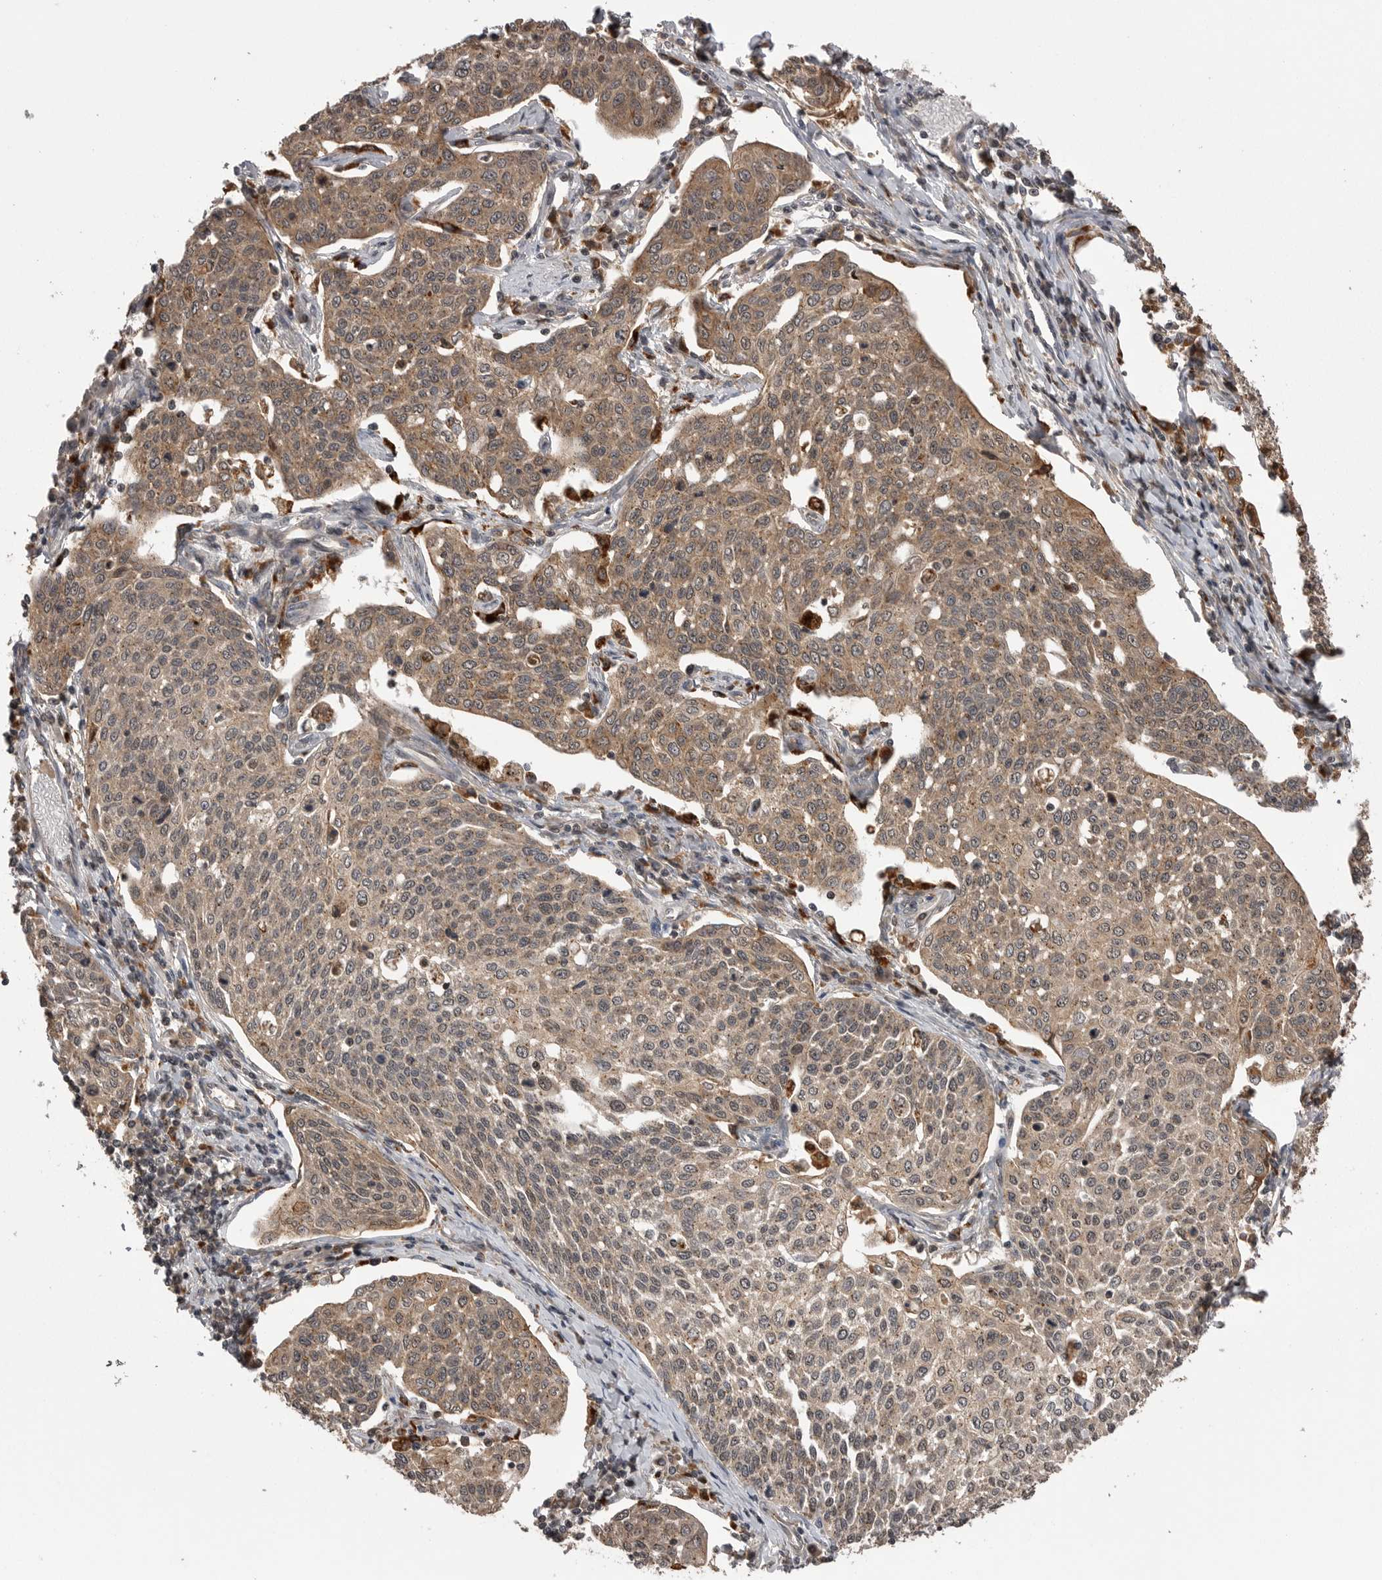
{"staining": {"intensity": "weak", "quantity": ">75%", "location": "cytoplasmic/membranous"}, "tissue": "cervical cancer", "cell_type": "Tumor cells", "image_type": "cancer", "snomed": [{"axis": "morphology", "description": "Squamous cell carcinoma, NOS"}, {"axis": "topography", "description": "Cervix"}], "caption": "This is an image of immunohistochemistry (IHC) staining of cervical cancer (squamous cell carcinoma), which shows weak positivity in the cytoplasmic/membranous of tumor cells.", "gene": "AOAH", "patient": {"sex": "female", "age": 34}}